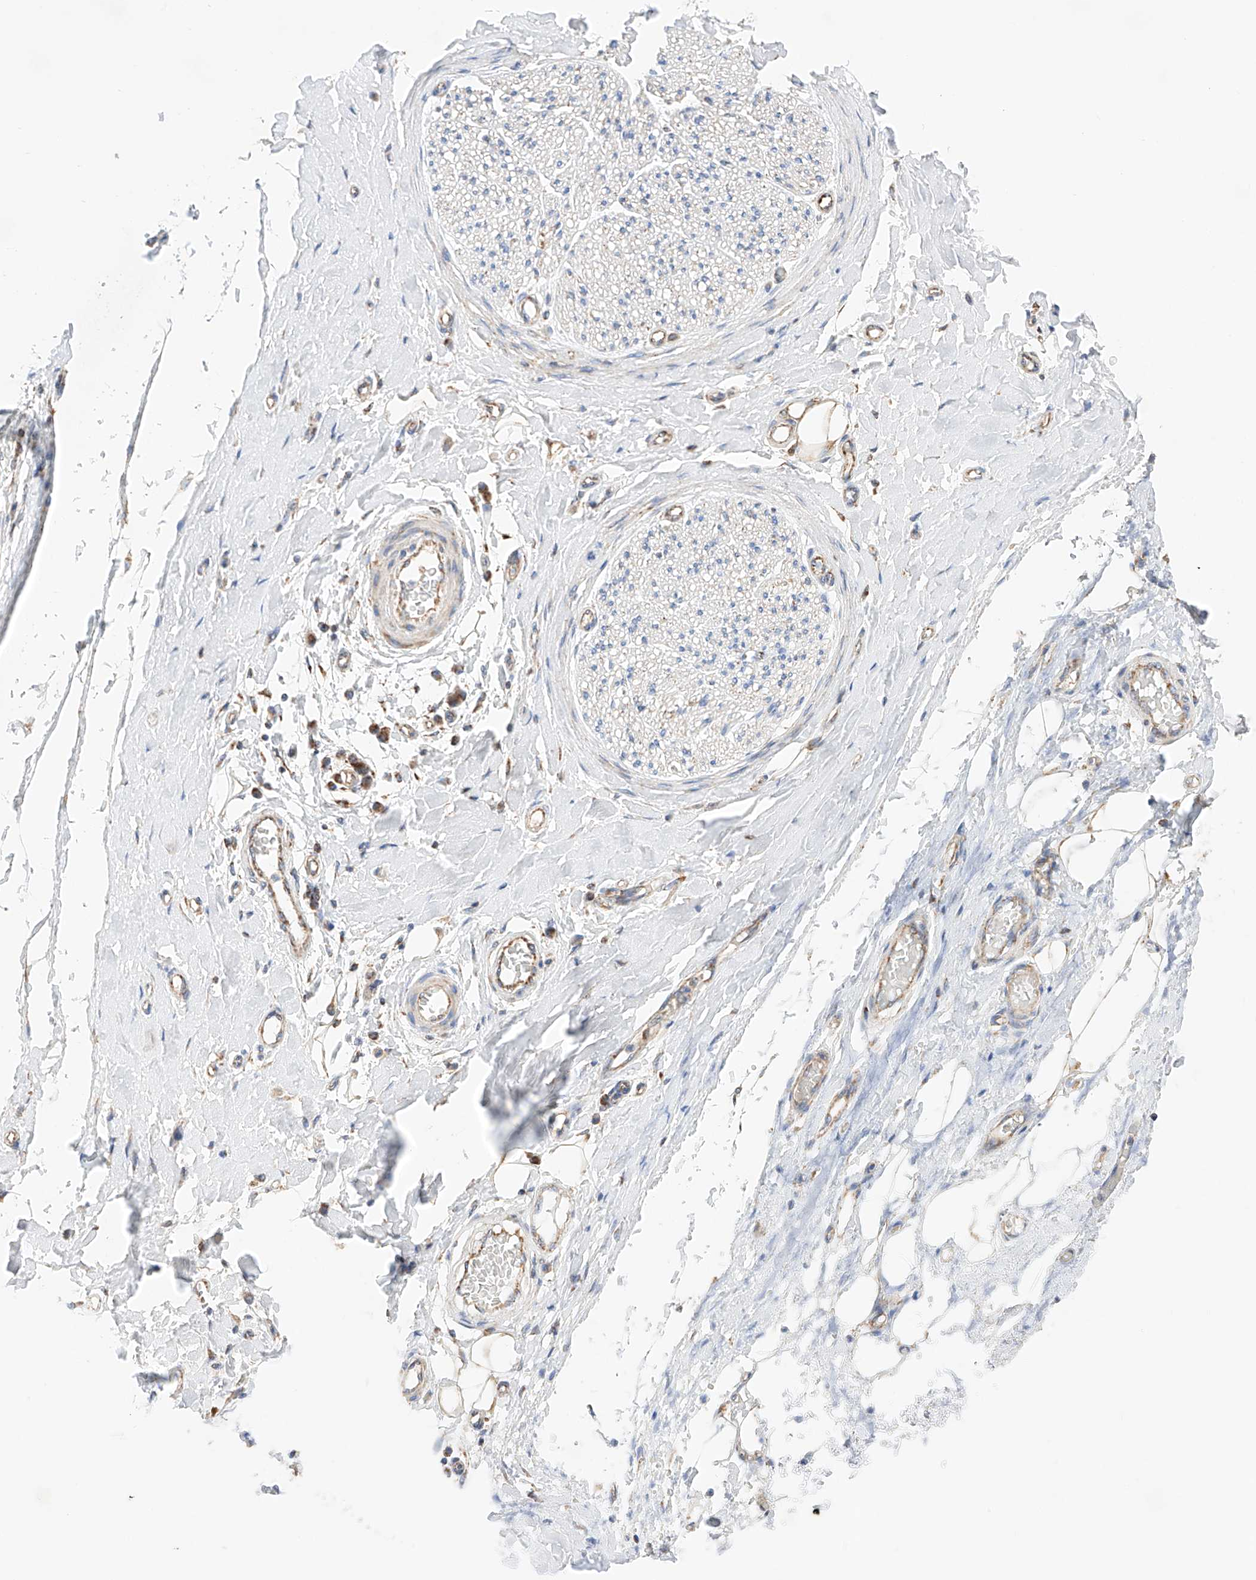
{"staining": {"intensity": "negative", "quantity": "none", "location": "none"}, "tissue": "adipose tissue", "cell_type": "Adipocytes", "image_type": "normal", "snomed": [{"axis": "morphology", "description": "Normal tissue, NOS"}, {"axis": "morphology", "description": "Adenocarcinoma, NOS"}, {"axis": "topography", "description": "Esophagus"}, {"axis": "topography", "description": "Stomach, upper"}, {"axis": "topography", "description": "Peripheral nerve tissue"}], "caption": "IHC histopathology image of normal human adipose tissue stained for a protein (brown), which reveals no staining in adipocytes. The staining was performed using DAB to visualize the protein expression in brown, while the nuclei were stained in blue with hematoxylin (Magnification: 20x).", "gene": "KTI12", "patient": {"sex": "male", "age": 62}}